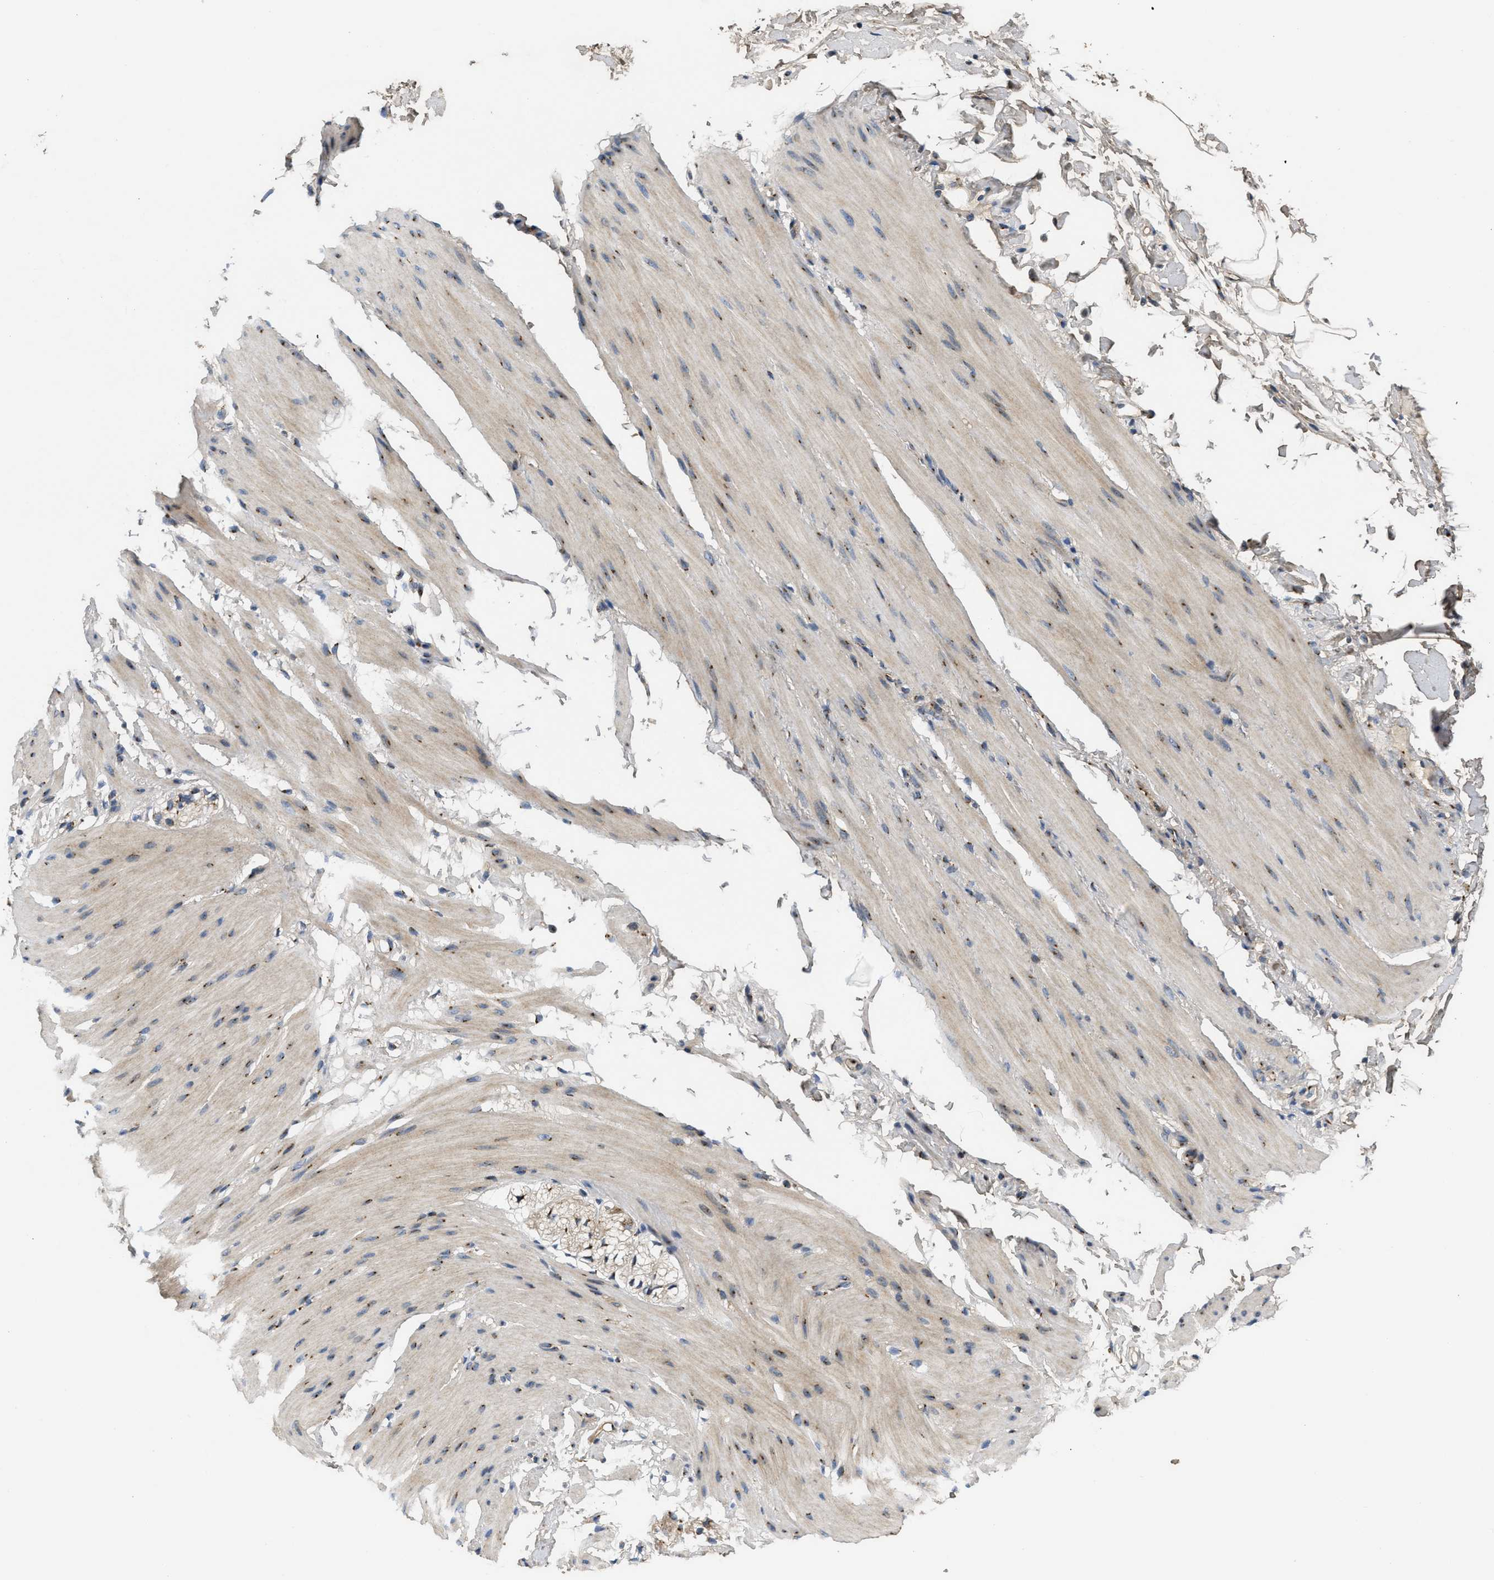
{"staining": {"intensity": "negative", "quantity": "none", "location": "none"}, "tissue": "smooth muscle", "cell_type": "Smooth muscle cells", "image_type": "normal", "snomed": [{"axis": "morphology", "description": "Normal tissue, NOS"}, {"axis": "topography", "description": "Smooth muscle"}, {"axis": "topography", "description": "Colon"}], "caption": "IHC image of normal smooth muscle: smooth muscle stained with DAB demonstrates no significant protein expression in smooth muscle cells. The staining is performed using DAB (3,3'-diaminobenzidine) brown chromogen with nuclei counter-stained in using hematoxylin.", "gene": "ZNF70", "patient": {"sex": "male", "age": 67}}